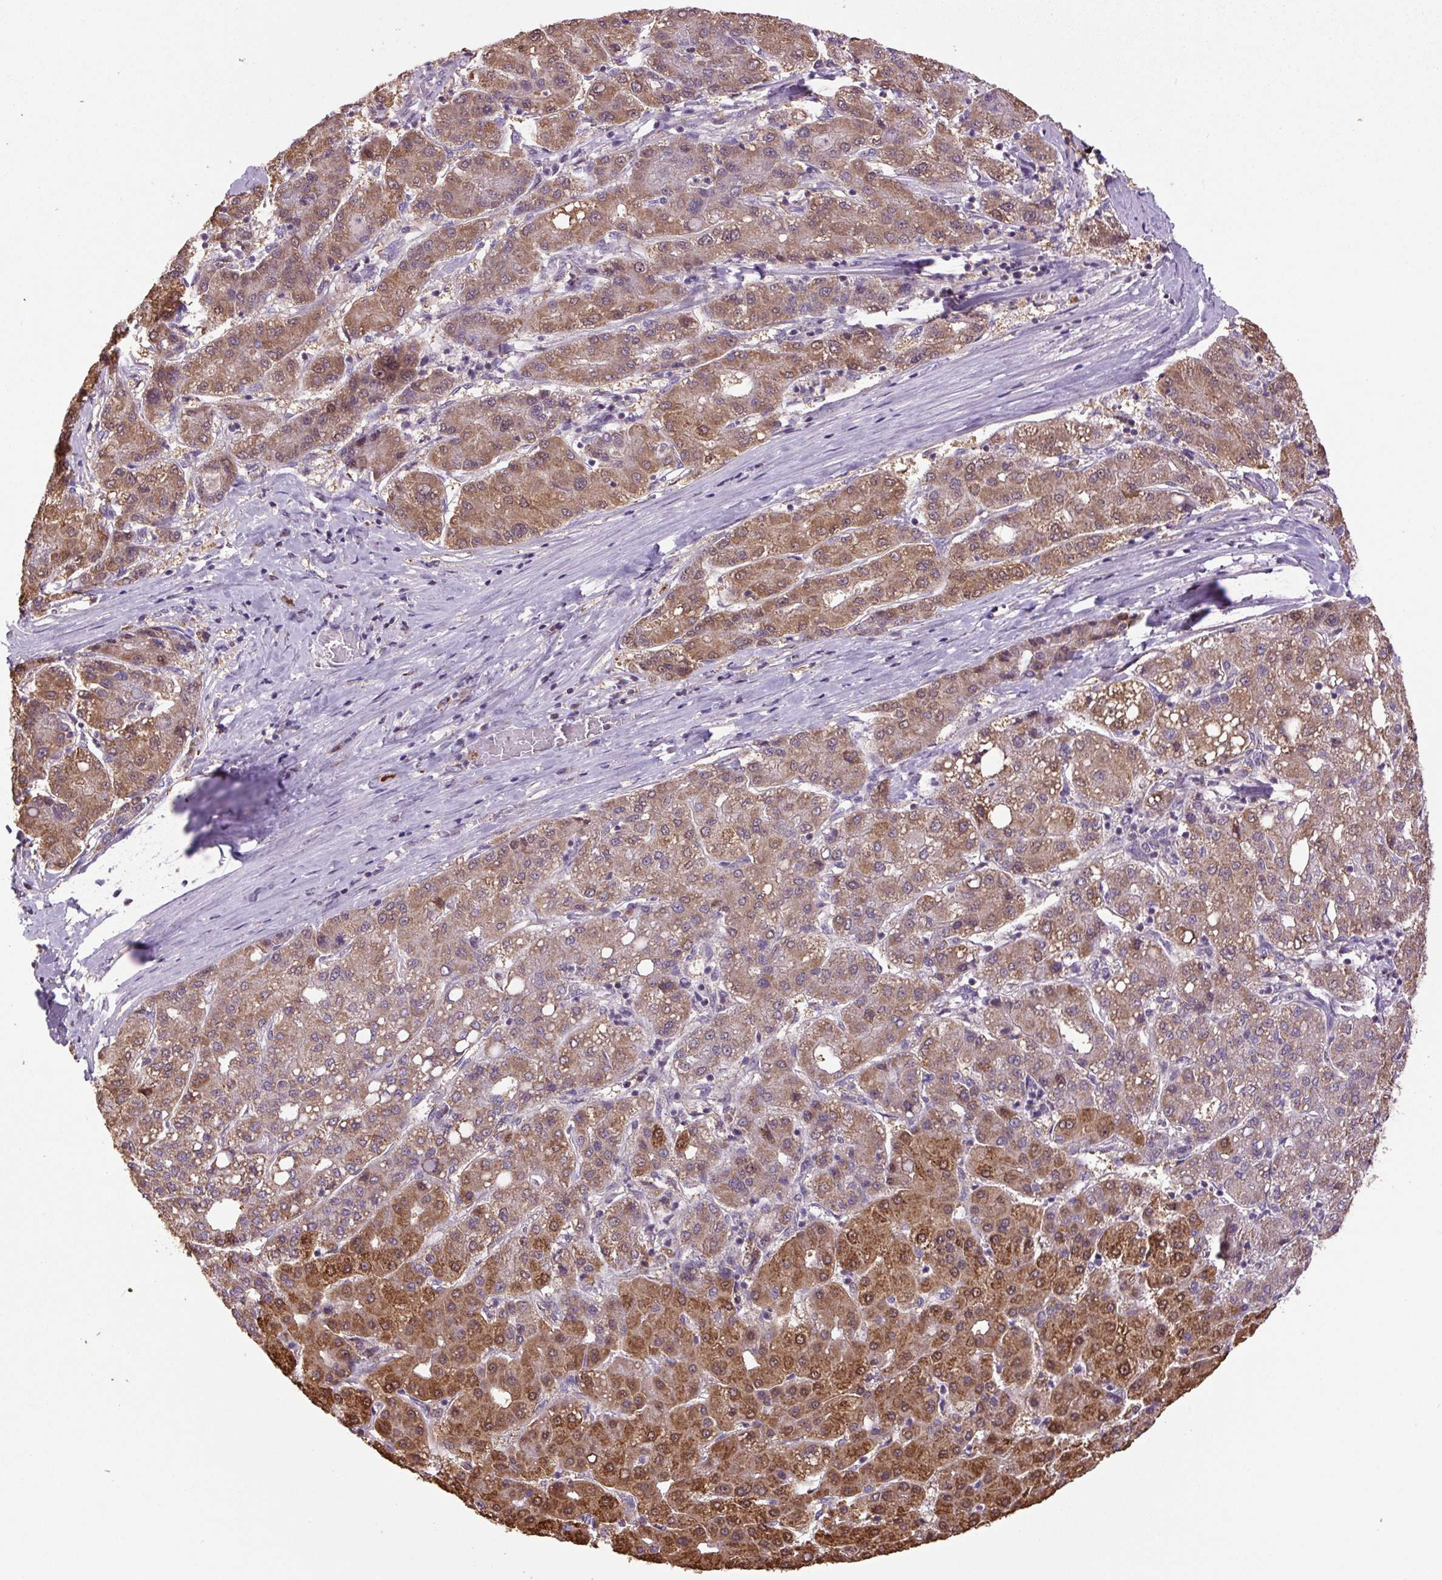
{"staining": {"intensity": "strong", "quantity": ">75%", "location": "cytoplasmic/membranous,nuclear"}, "tissue": "liver cancer", "cell_type": "Tumor cells", "image_type": "cancer", "snomed": [{"axis": "morphology", "description": "Carcinoma, Hepatocellular, NOS"}, {"axis": "topography", "description": "Liver"}], "caption": "This is an image of IHC staining of hepatocellular carcinoma (liver), which shows strong expression in the cytoplasmic/membranous and nuclear of tumor cells.", "gene": "SGF29", "patient": {"sex": "male", "age": 65}}